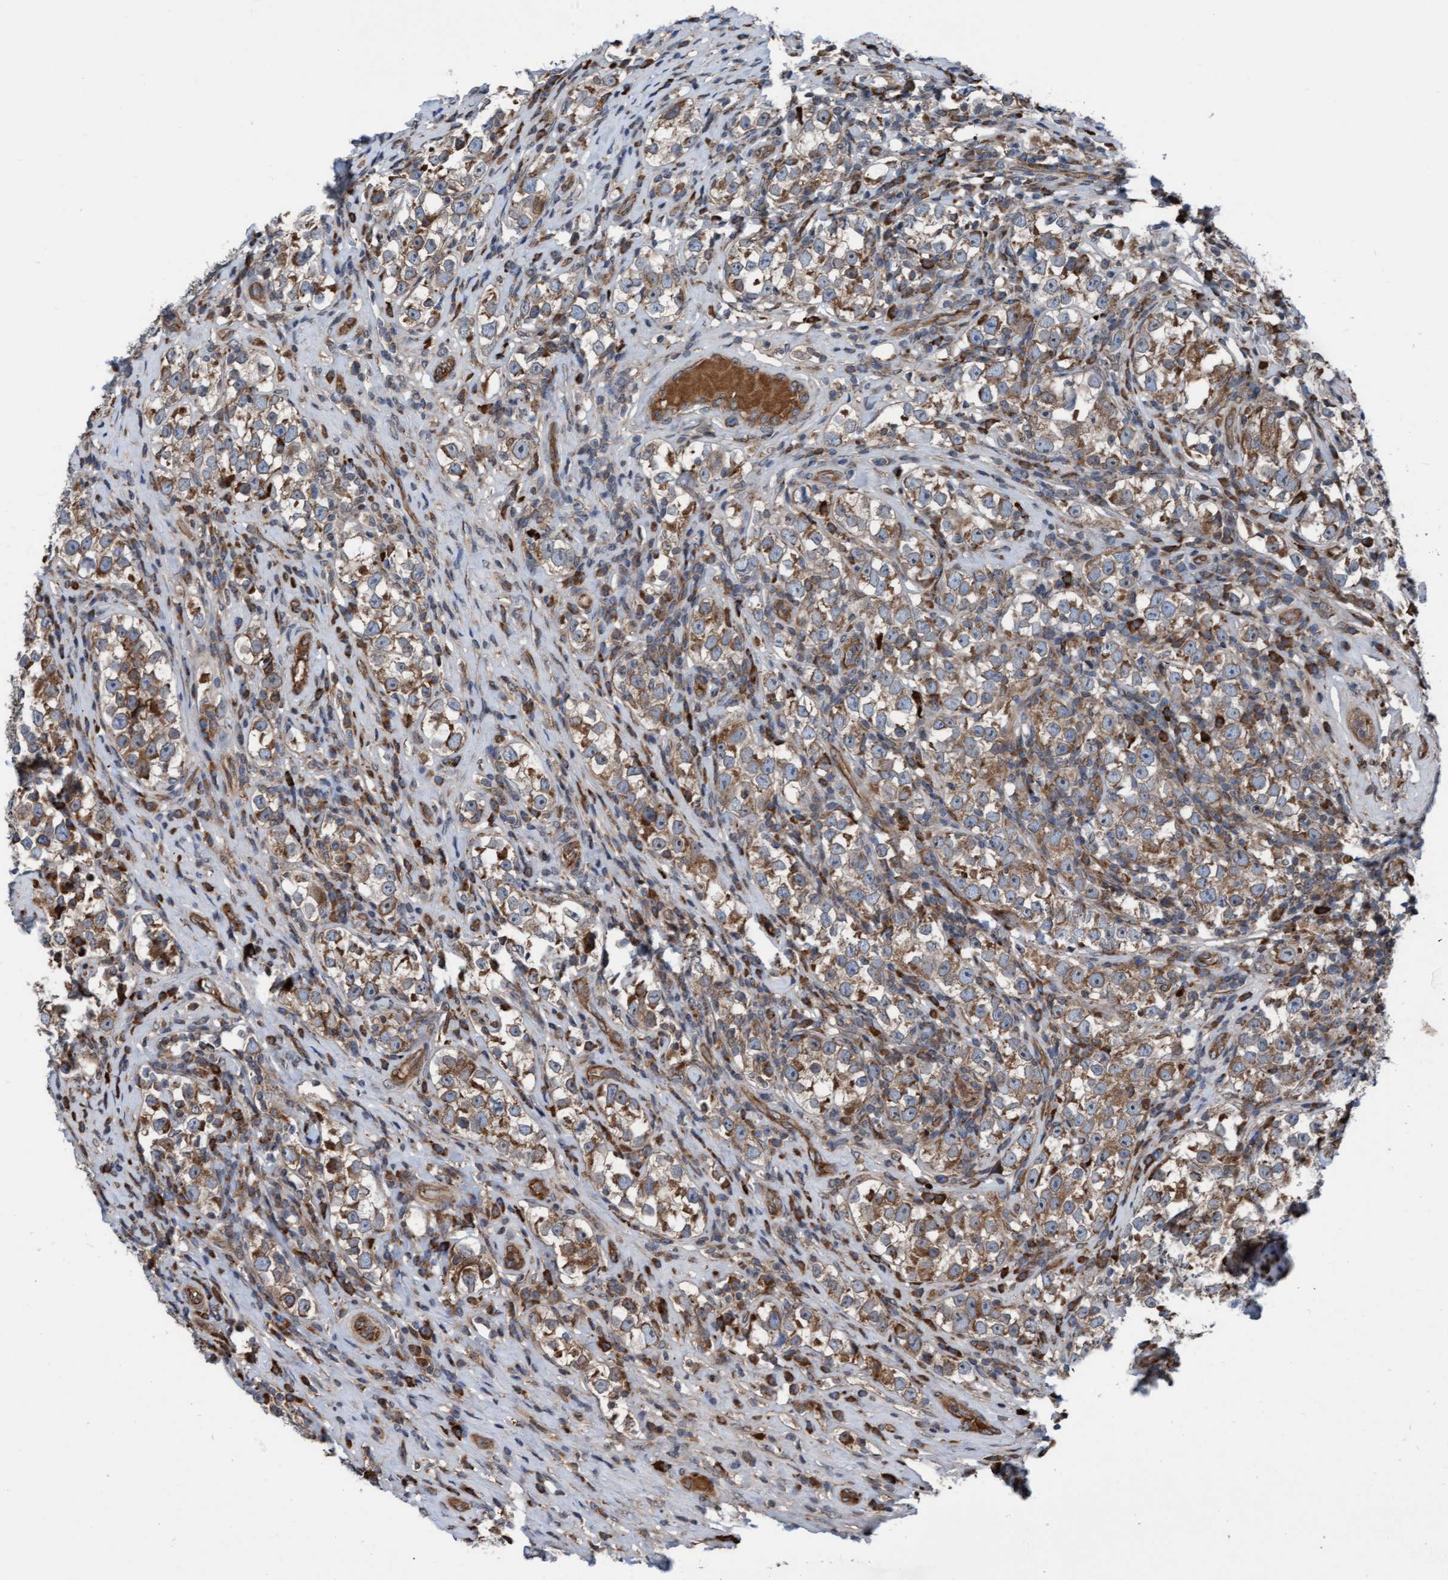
{"staining": {"intensity": "moderate", "quantity": ">75%", "location": "cytoplasmic/membranous"}, "tissue": "testis cancer", "cell_type": "Tumor cells", "image_type": "cancer", "snomed": [{"axis": "morphology", "description": "Normal tissue, NOS"}, {"axis": "morphology", "description": "Seminoma, NOS"}, {"axis": "topography", "description": "Testis"}], "caption": "Human testis cancer stained with a protein marker reveals moderate staining in tumor cells.", "gene": "RAP1GAP2", "patient": {"sex": "male", "age": 43}}